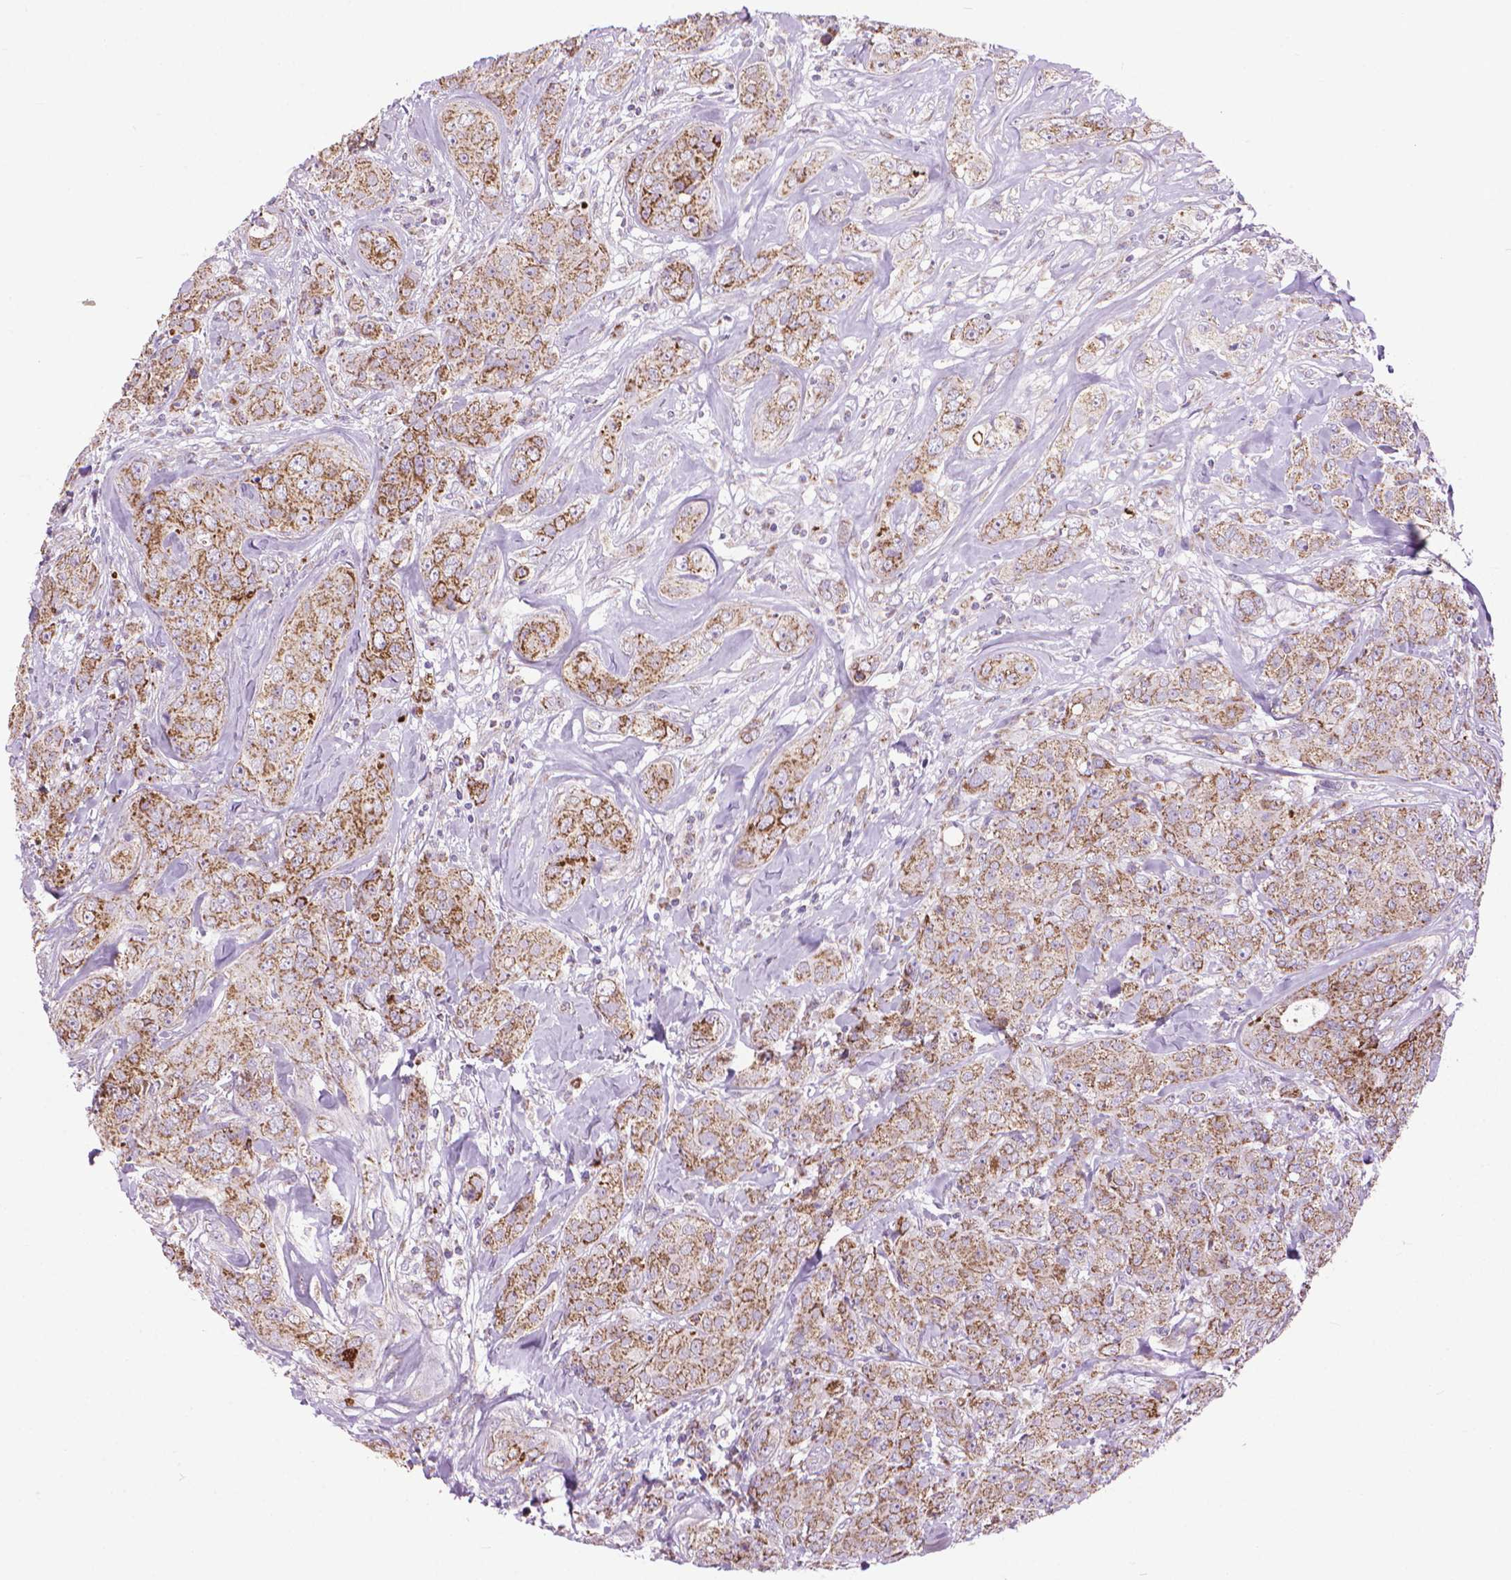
{"staining": {"intensity": "strong", "quantity": ">75%", "location": "cytoplasmic/membranous"}, "tissue": "breast cancer", "cell_type": "Tumor cells", "image_type": "cancer", "snomed": [{"axis": "morphology", "description": "Duct carcinoma"}, {"axis": "topography", "description": "Breast"}], "caption": "This is a histology image of immunohistochemistry staining of breast infiltrating ductal carcinoma, which shows strong expression in the cytoplasmic/membranous of tumor cells.", "gene": "VDAC1", "patient": {"sex": "female", "age": 43}}